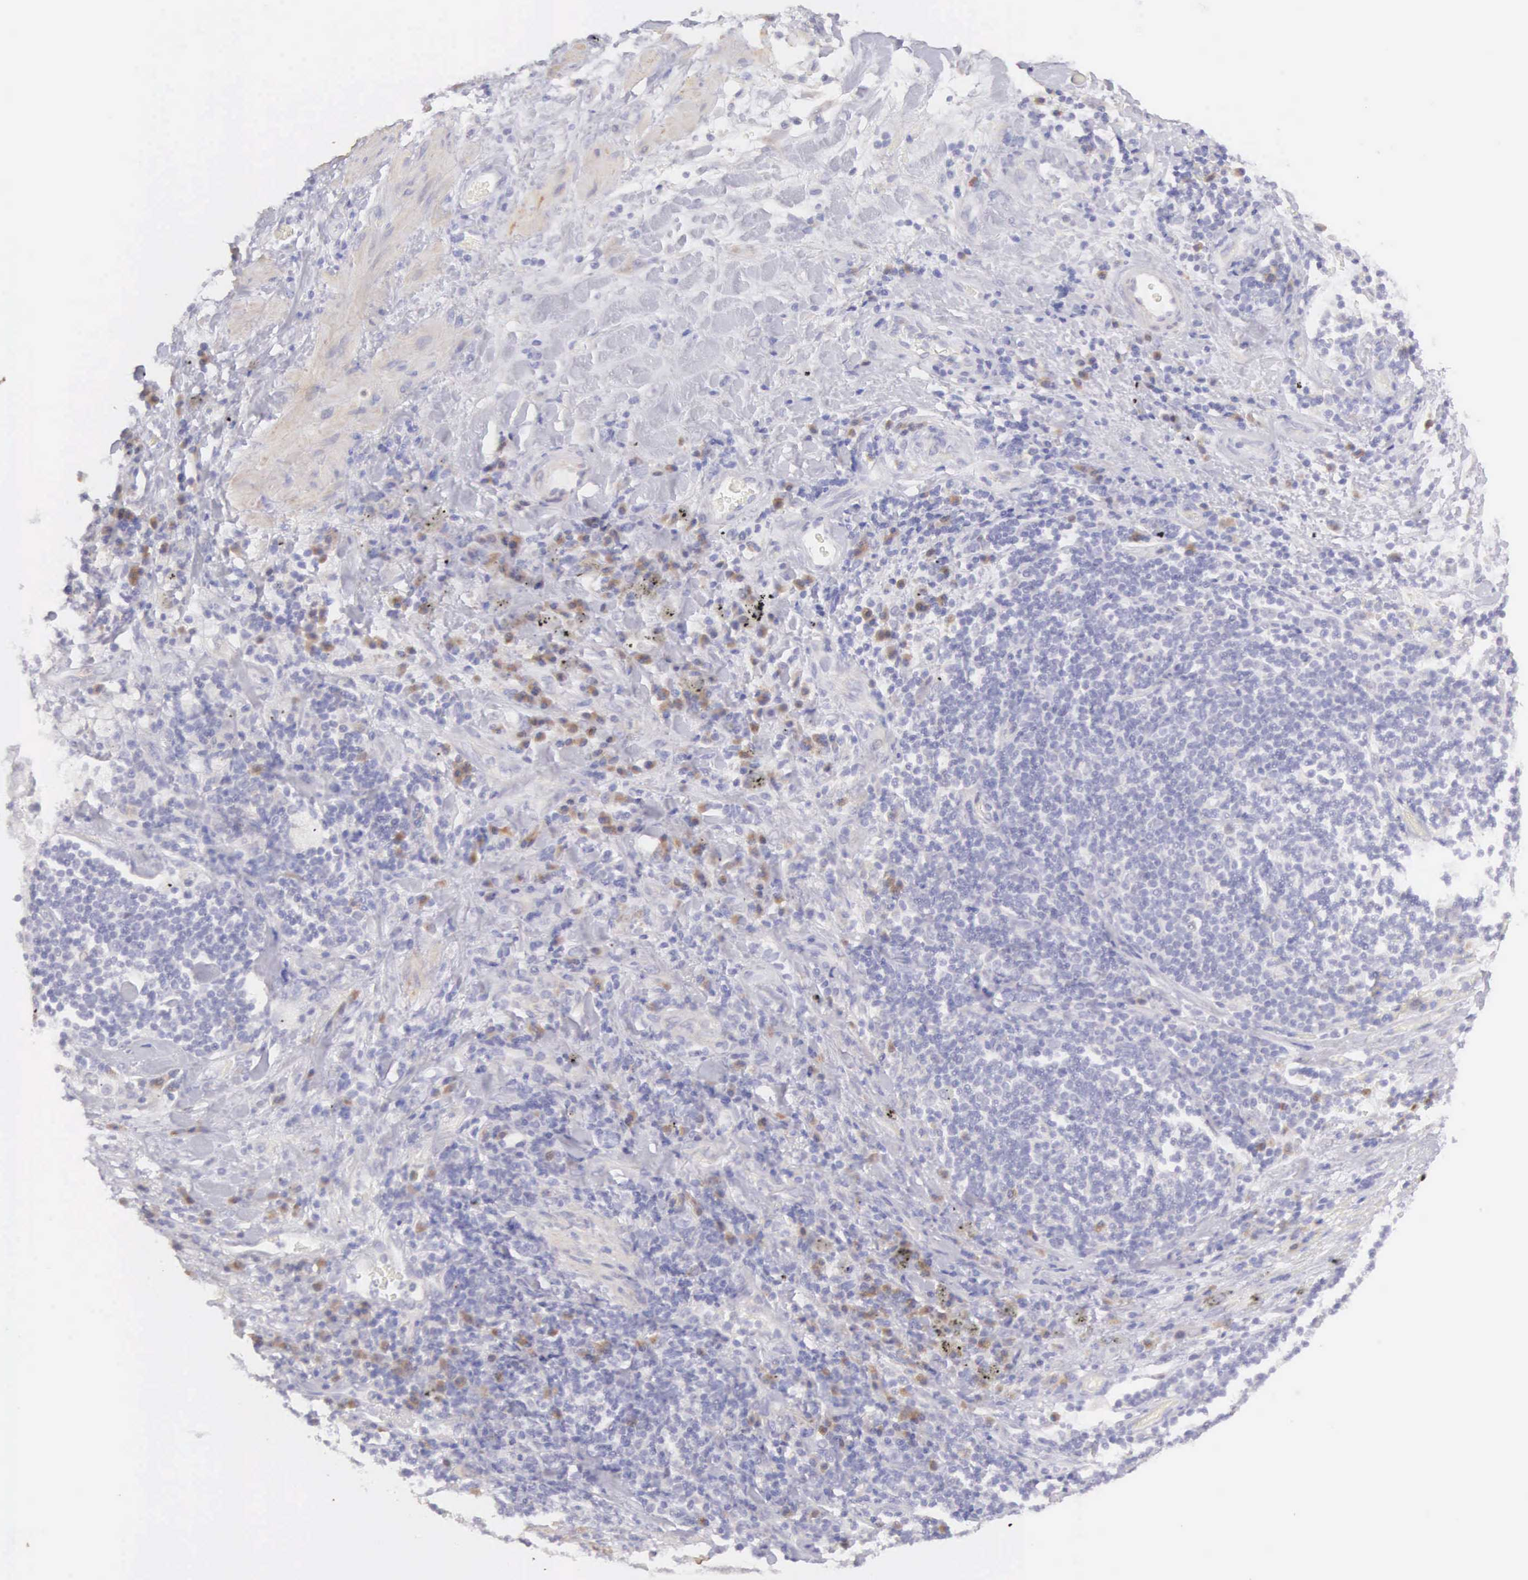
{"staining": {"intensity": "negative", "quantity": "none", "location": "none"}, "tissue": "lung cancer", "cell_type": "Tumor cells", "image_type": "cancer", "snomed": [{"axis": "morphology", "description": "Squamous cell carcinoma, NOS"}, {"axis": "topography", "description": "Lung"}], "caption": "Tumor cells are negative for protein expression in human squamous cell carcinoma (lung).", "gene": "ARFGAP3", "patient": {"sex": "male", "age": 64}}